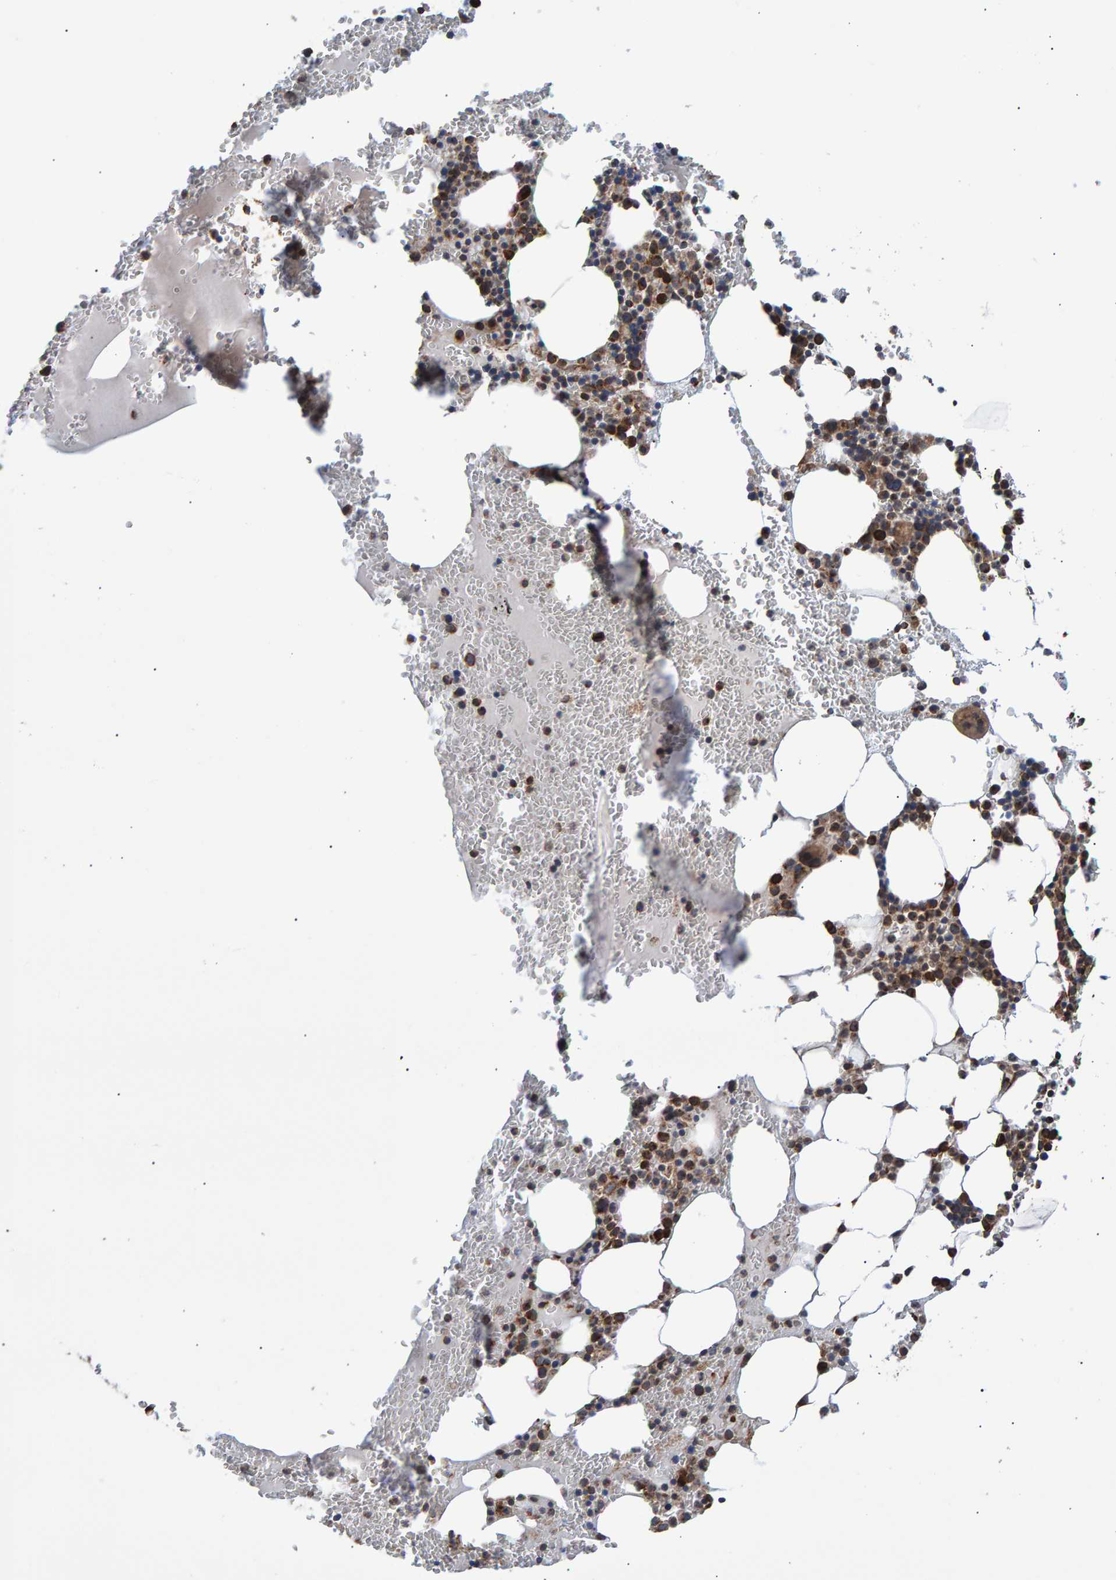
{"staining": {"intensity": "strong", "quantity": ">75%", "location": "cytoplasmic/membranous"}, "tissue": "bone marrow", "cell_type": "Hematopoietic cells", "image_type": "normal", "snomed": [{"axis": "morphology", "description": "Normal tissue, NOS"}, {"axis": "morphology", "description": "Inflammation, NOS"}, {"axis": "topography", "description": "Bone marrow"}], "caption": "High-power microscopy captured an IHC photomicrograph of benign bone marrow, revealing strong cytoplasmic/membranous staining in approximately >75% of hematopoietic cells. (IHC, brightfield microscopy, high magnification).", "gene": "FAM117A", "patient": {"sex": "female", "age": 67}}